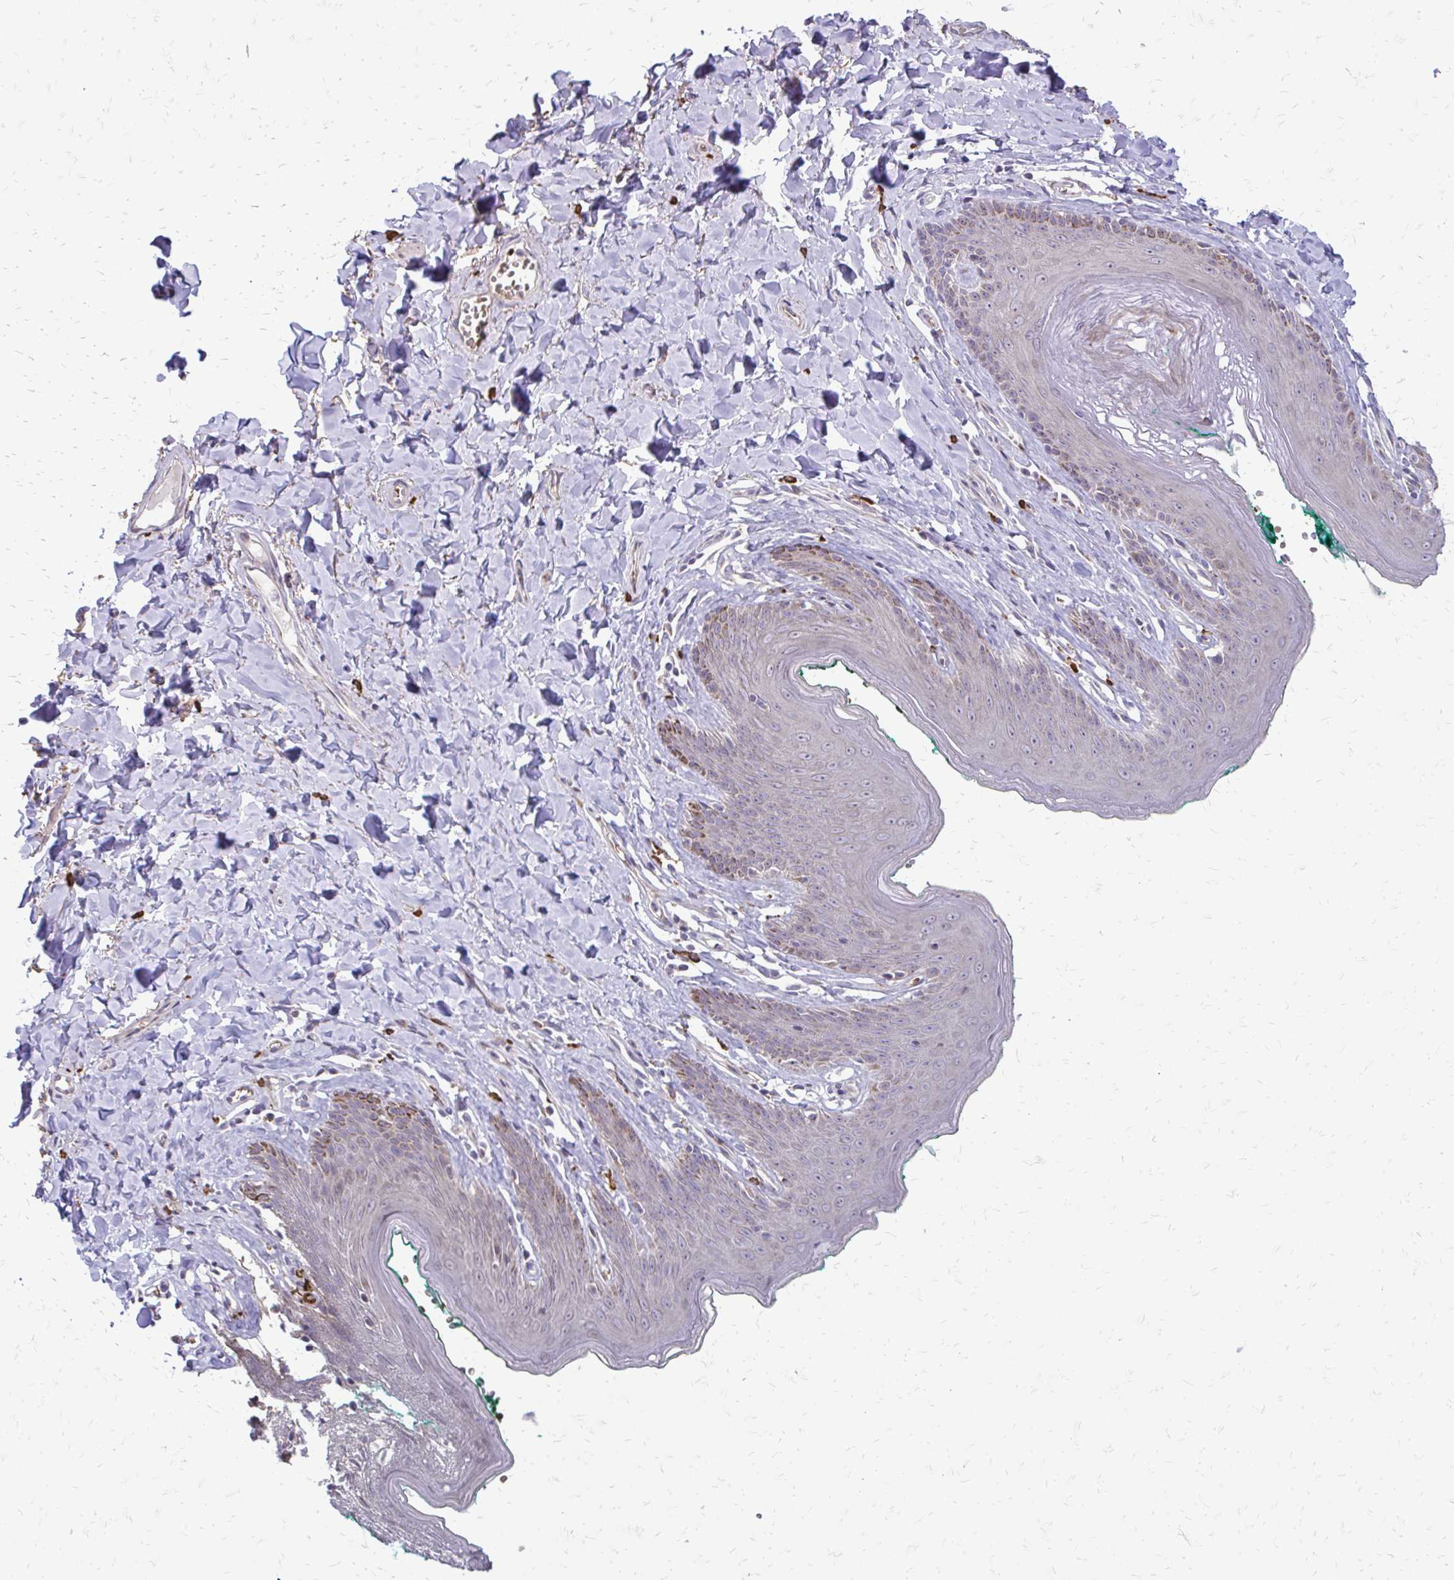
{"staining": {"intensity": "moderate", "quantity": "25%-75%", "location": "cytoplasmic/membranous"}, "tissue": "skin", "cell_type": "Epidermal cells", "image_type": "normal", "snomed": [{"axis": "morphology", "description": "Normal tissue, NOS"}, {"axis": "topography", "description": "Vulva"}, {"axis": "topography", "description": "Peripheral nerve tissue"}], "caption": "Immunohistochemical staining of benign skin reveals moderate cytoplasmic/membranous protein positivity in about 25%-75% of epidermal cells. The staining was performed using DAB to visualize the protein expression in brown, while the nuclei were stained in blue with hematoxylin (Magnification: 20x).", "gene": "FUNDC2", "patient": {"sex": "female", "age": 66}}